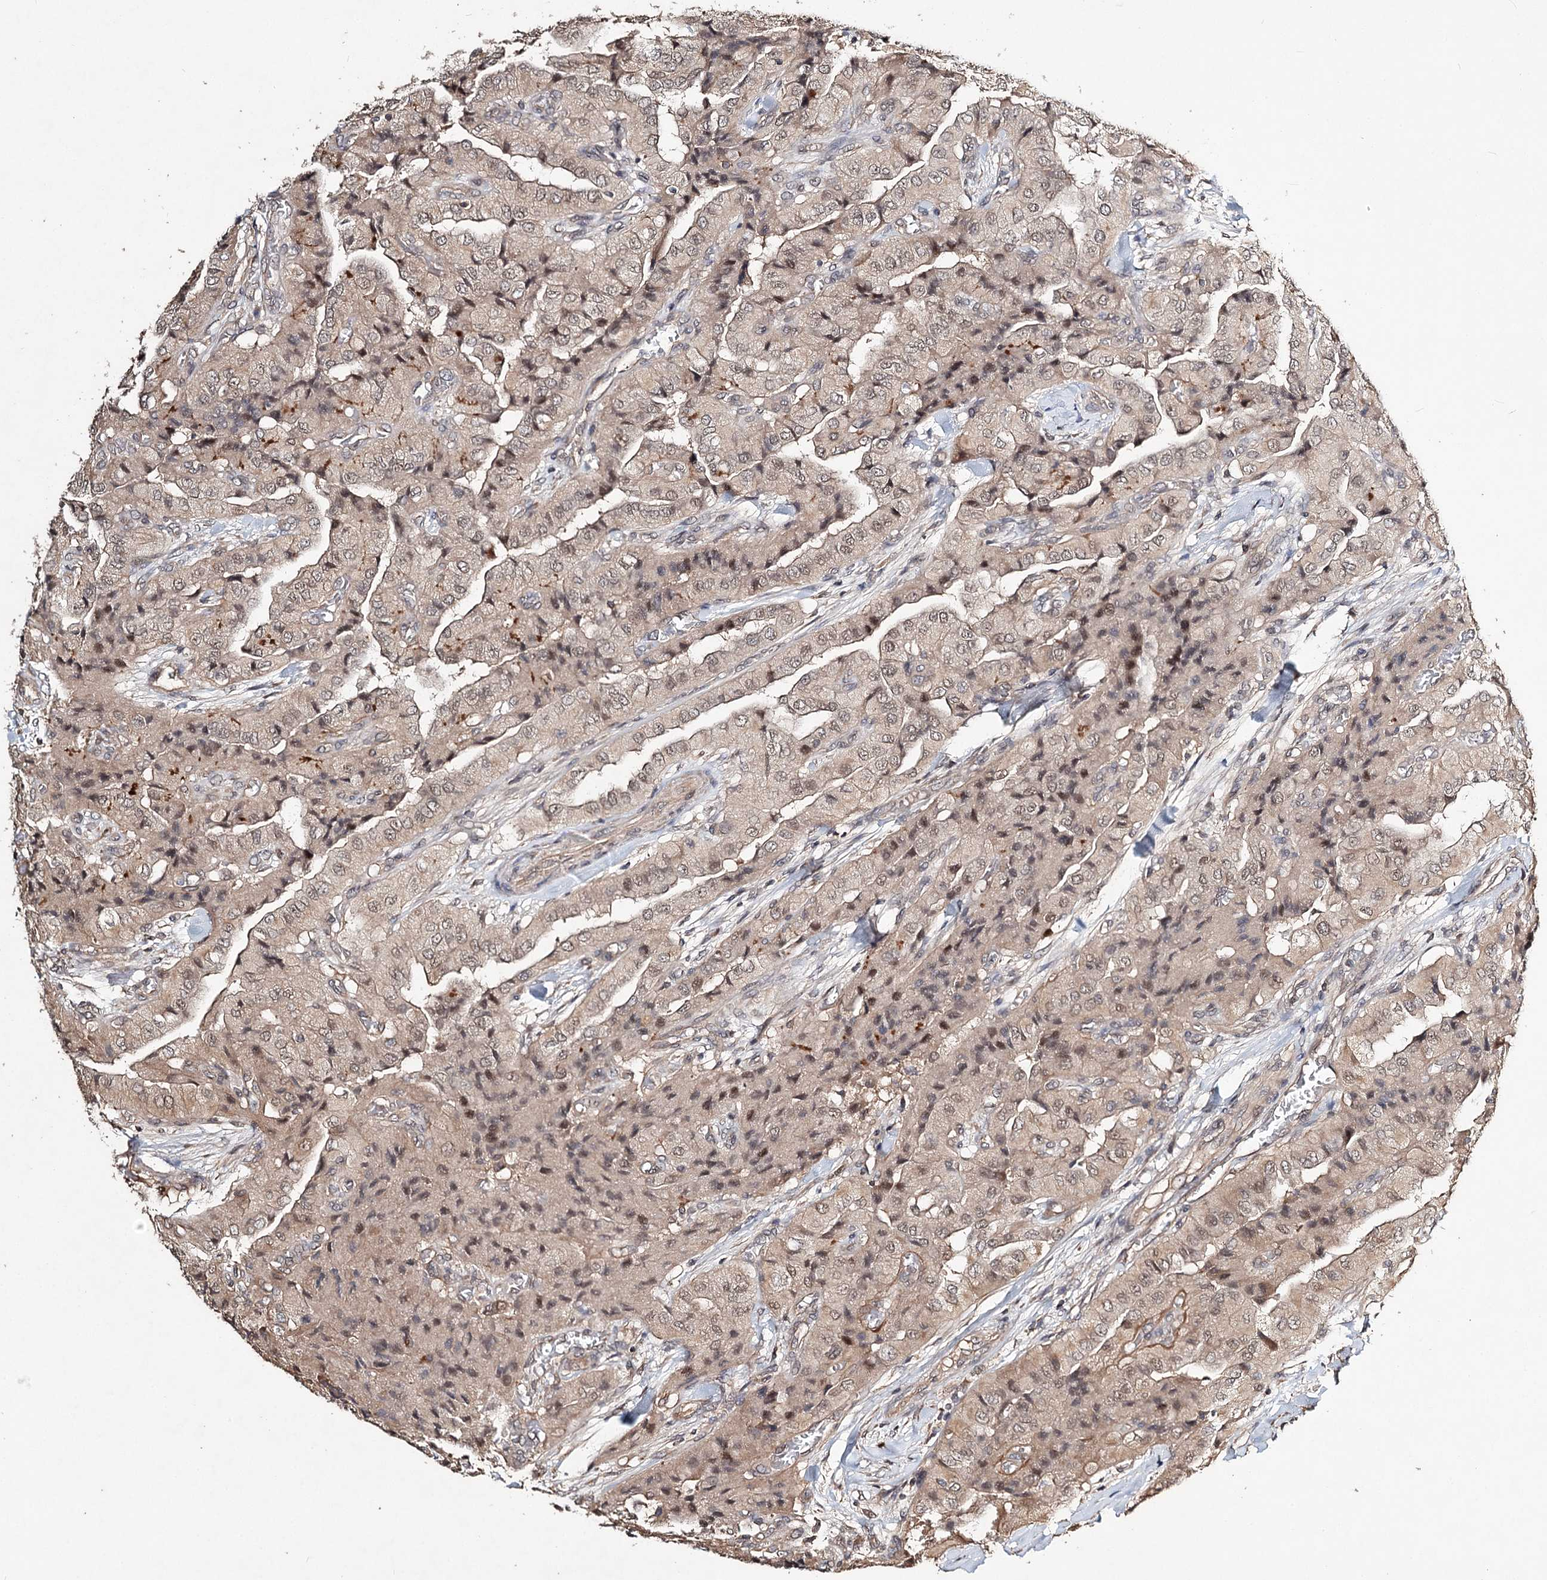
{"staining": {"intensity": "weak", "quantity": ">75%", "location": "cytoplasmic/membranous"}, "tissue": "thyroid cancer", "cell_type": "Tumor cells", "image_type": "cancer", "snomed": [{"axis": "morphology", "description": "Papillary adenocarcinoma, NOS"}, {"axis": "topography", "description": "Thyroid gland"}], "caption": "The immunohistochemical stain labels weak cytoplasmic/membranous staining in tumor cells of thyroid cancer (papillary adenocarcinoma) tissue. (DAB IHC with brightfield microscopy, high magnification).", "gene": "NOPCHAP1", "patient": {"sex": "female", "age": 59}}